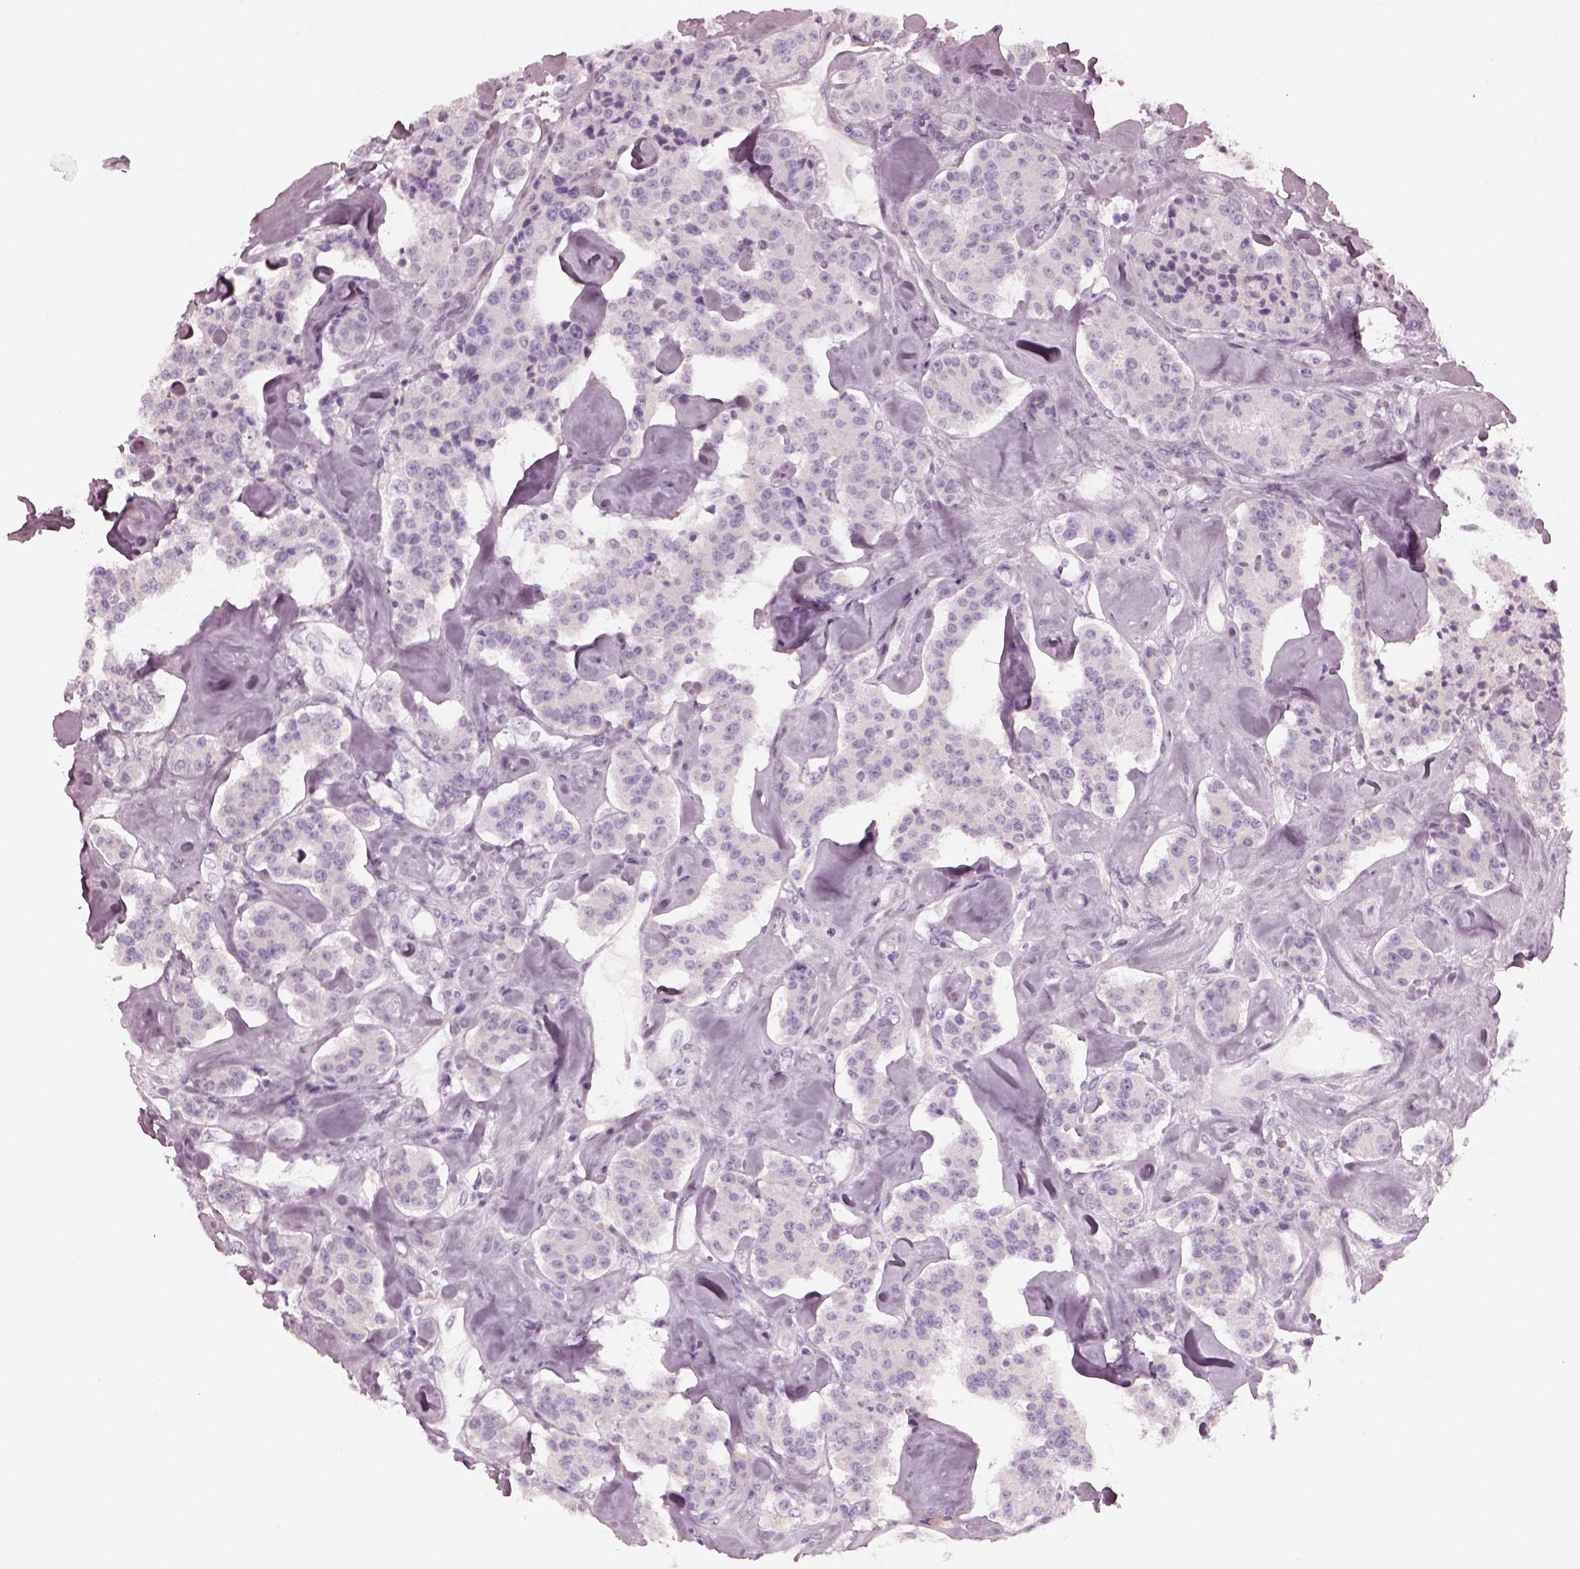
{"staining": {"intensity": "negative", "quantity": "none", "location": "none"}, "tissue": "carcinoid", "cell_type": "Tumor cells", "image_type": "cancer", "snomed": [{"axis": "morphology", "description": "Carcinoid, malignant, NOS"}, {"axis": "topography", "description": "Pancreas"}], "caption": "Tumor cells are negative for brown protein staining in carcinoid.", "gene": "RCVRN", "patient": {"sex": "male", "age": 41}}